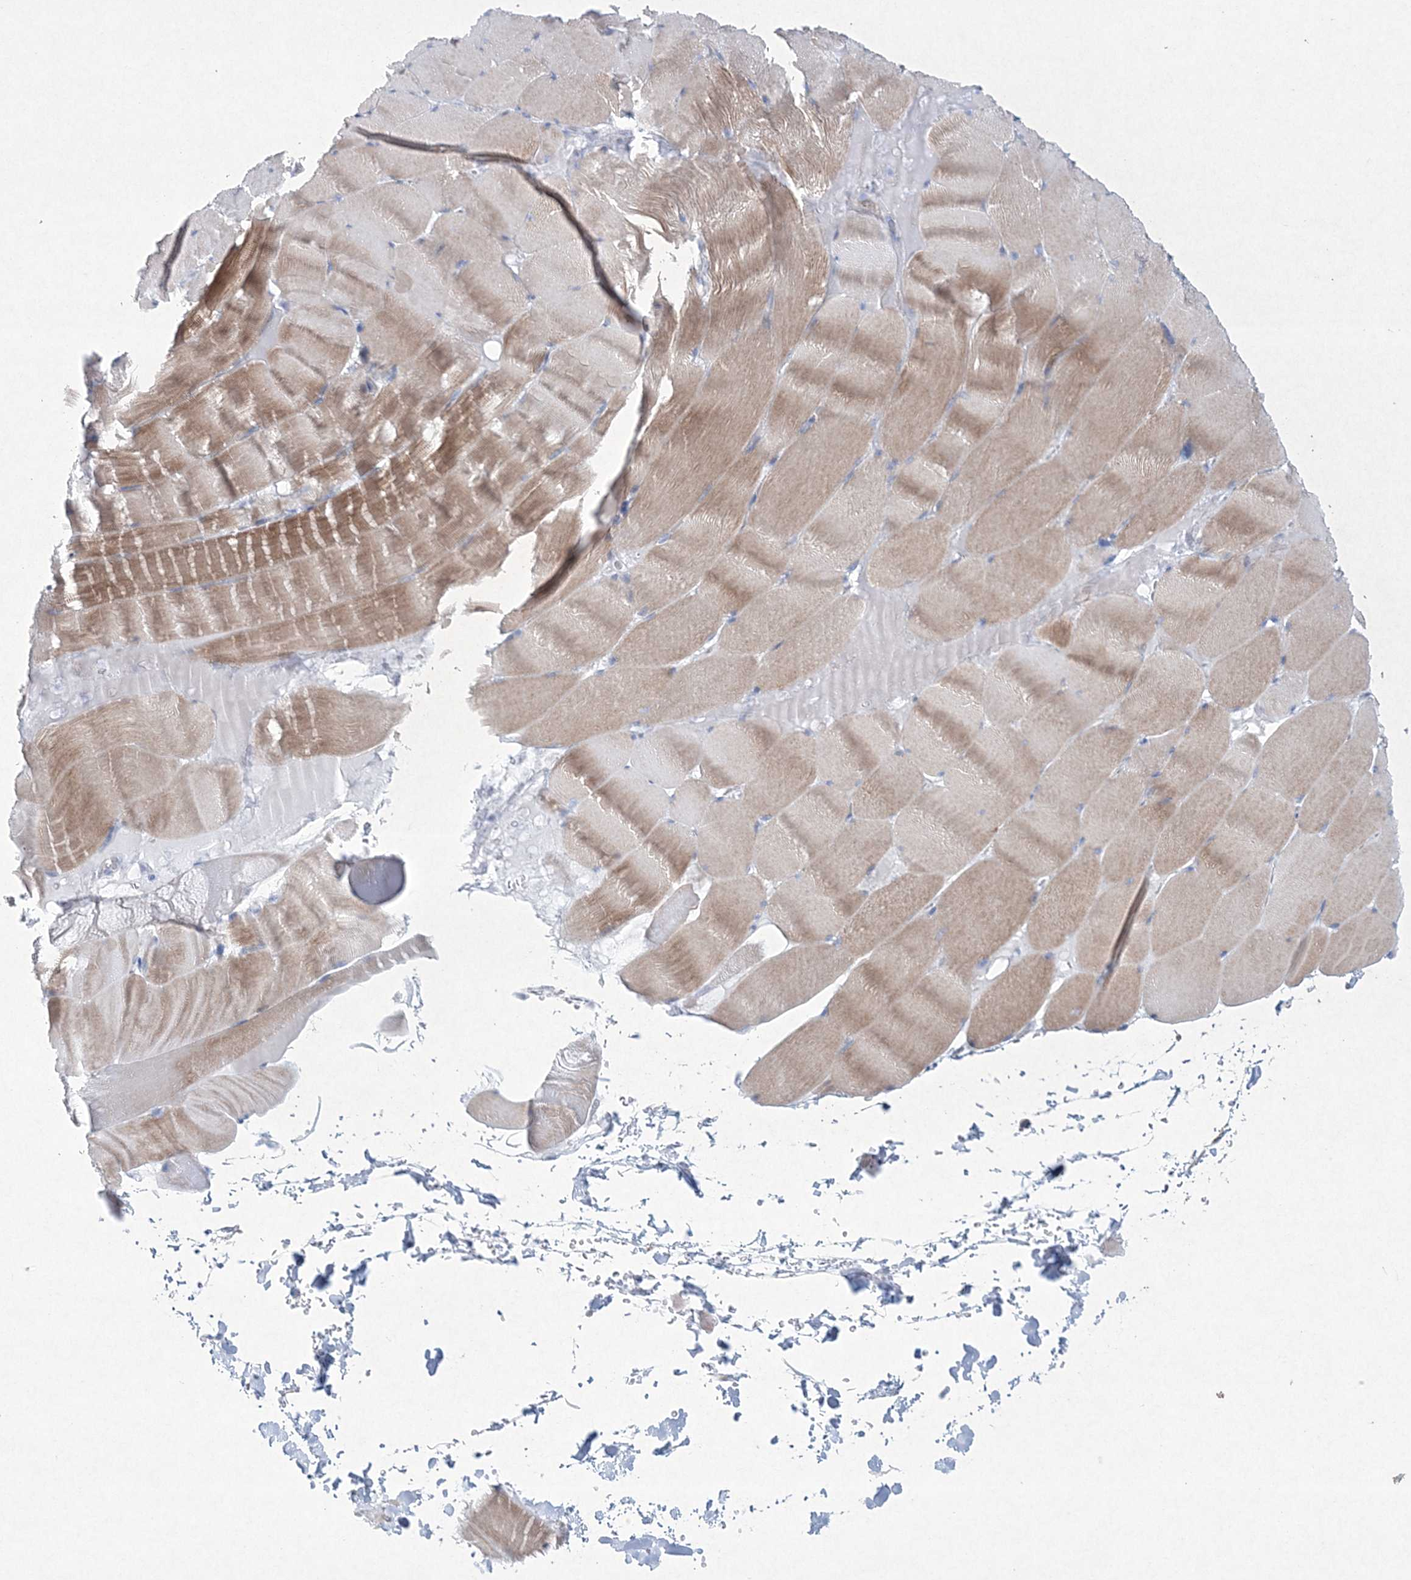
{"staining": {"intensity": "moderate", "quantity": "25%-75%", "location": "cytoplasmic/membranous"}, "tissue": "skeletal muscle", "cell_type": "Myocytes", "image_type": "normal", "snomed": [{"axis": "morphology", "description": "Normal tissue, NOS"}, {"axis": "topography", "description": "Skeletal muscle"}], "caption": "Brown immunohistochemical staining in benign skeletal muscle reveals moderate cytoplasmic/membranous staining in approximately 25%-75% of myocytes. (Brightfield microscopy of DAB IHC at high magnification).", "gene": "CES4A", "patient": {"sex": "male", "age": 62}}